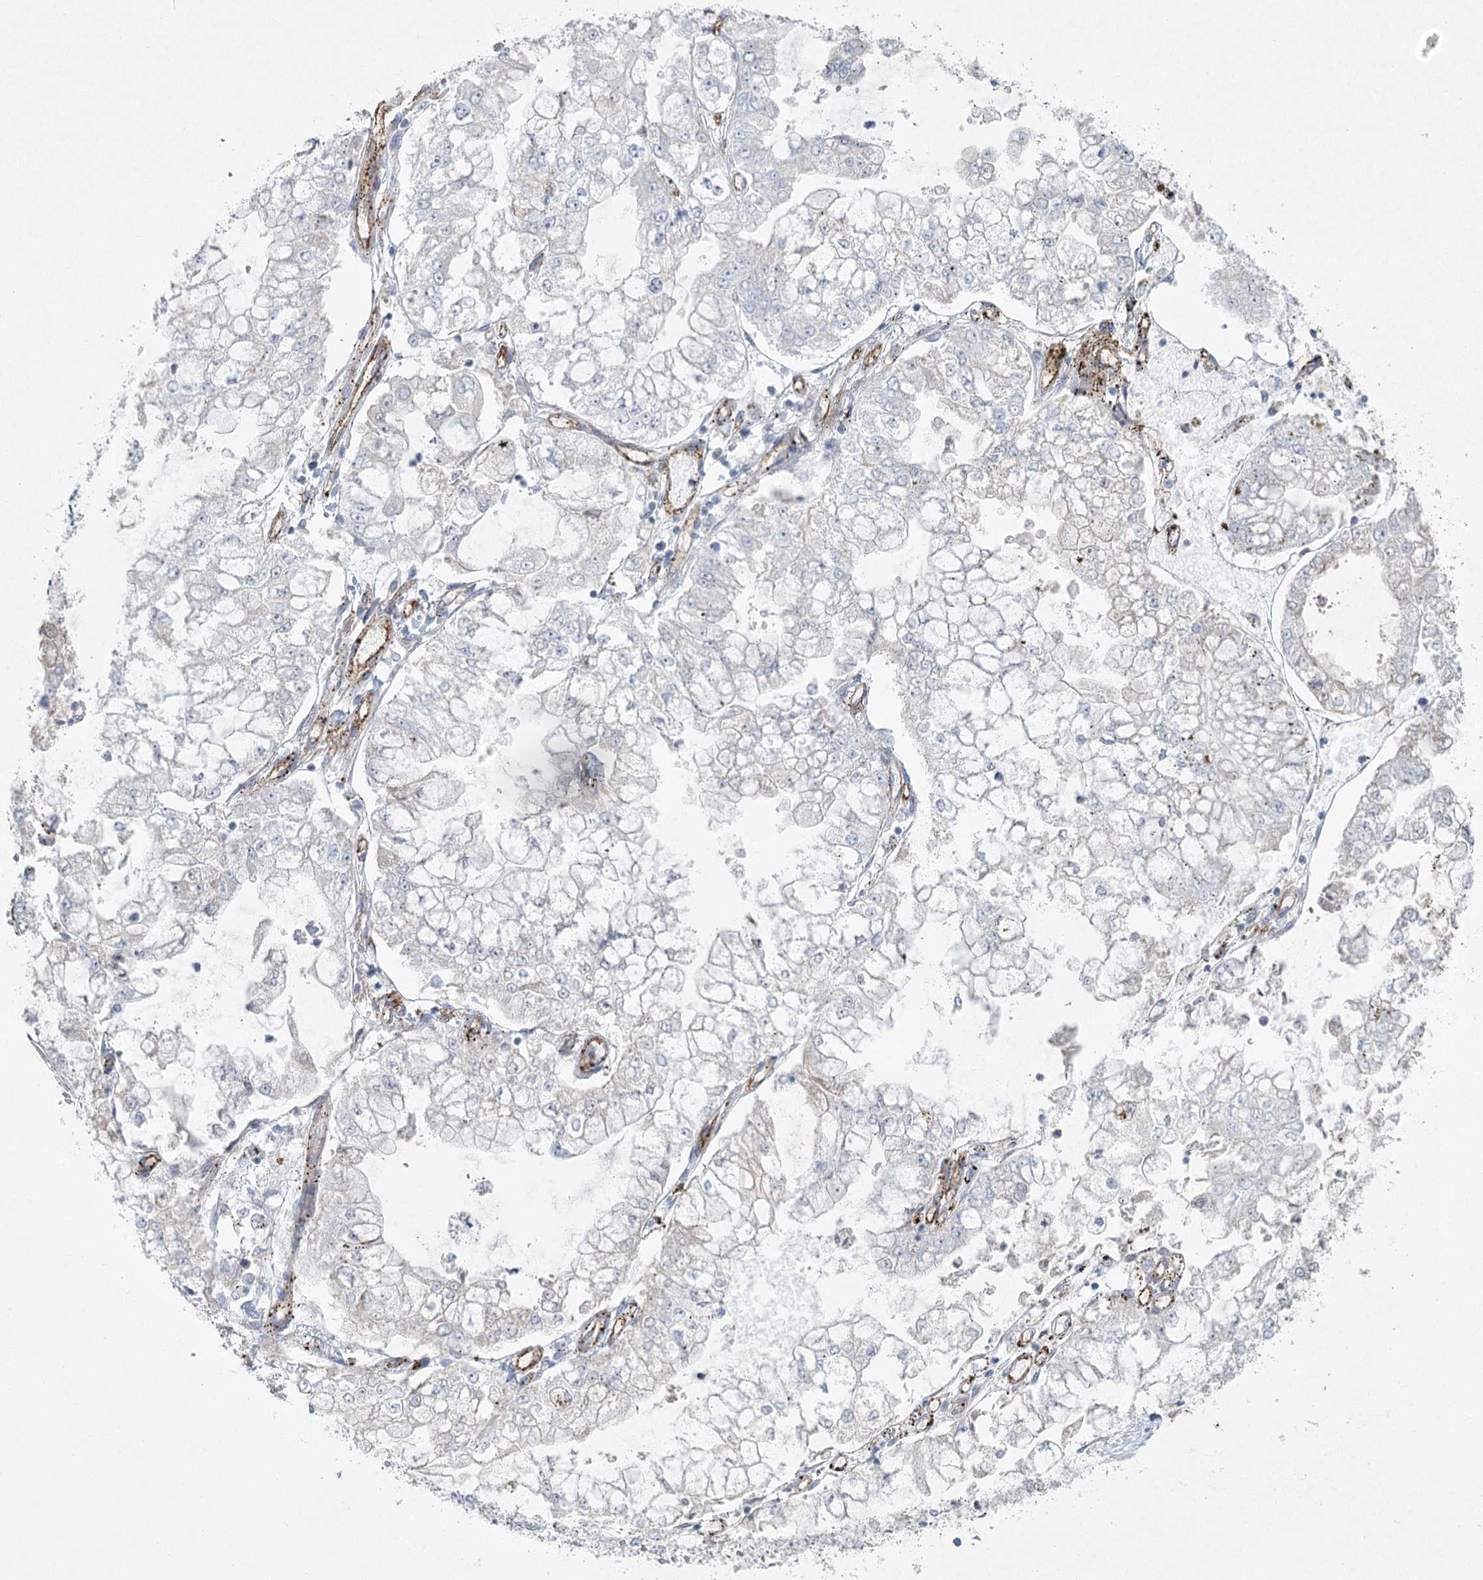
{"staining": {"intensity": "negative", "quantity": "none", "location": "none"}, "tissue": "stomach cancer", "cell_type": "Tumor cells", "image_type": "cancer", "snomed": [{"axis": "morphology", "description": "Adenocarcinoma, NOS"}, {"axis": "topography", "description": "Stomach"}], "caption": "Adenocarcinoma (stomach) was stained to show a protein in brown. There is no significant positivity in tumor cells.", "gene": "AMTN", "patient": {"sex": "male", "age": 76}}